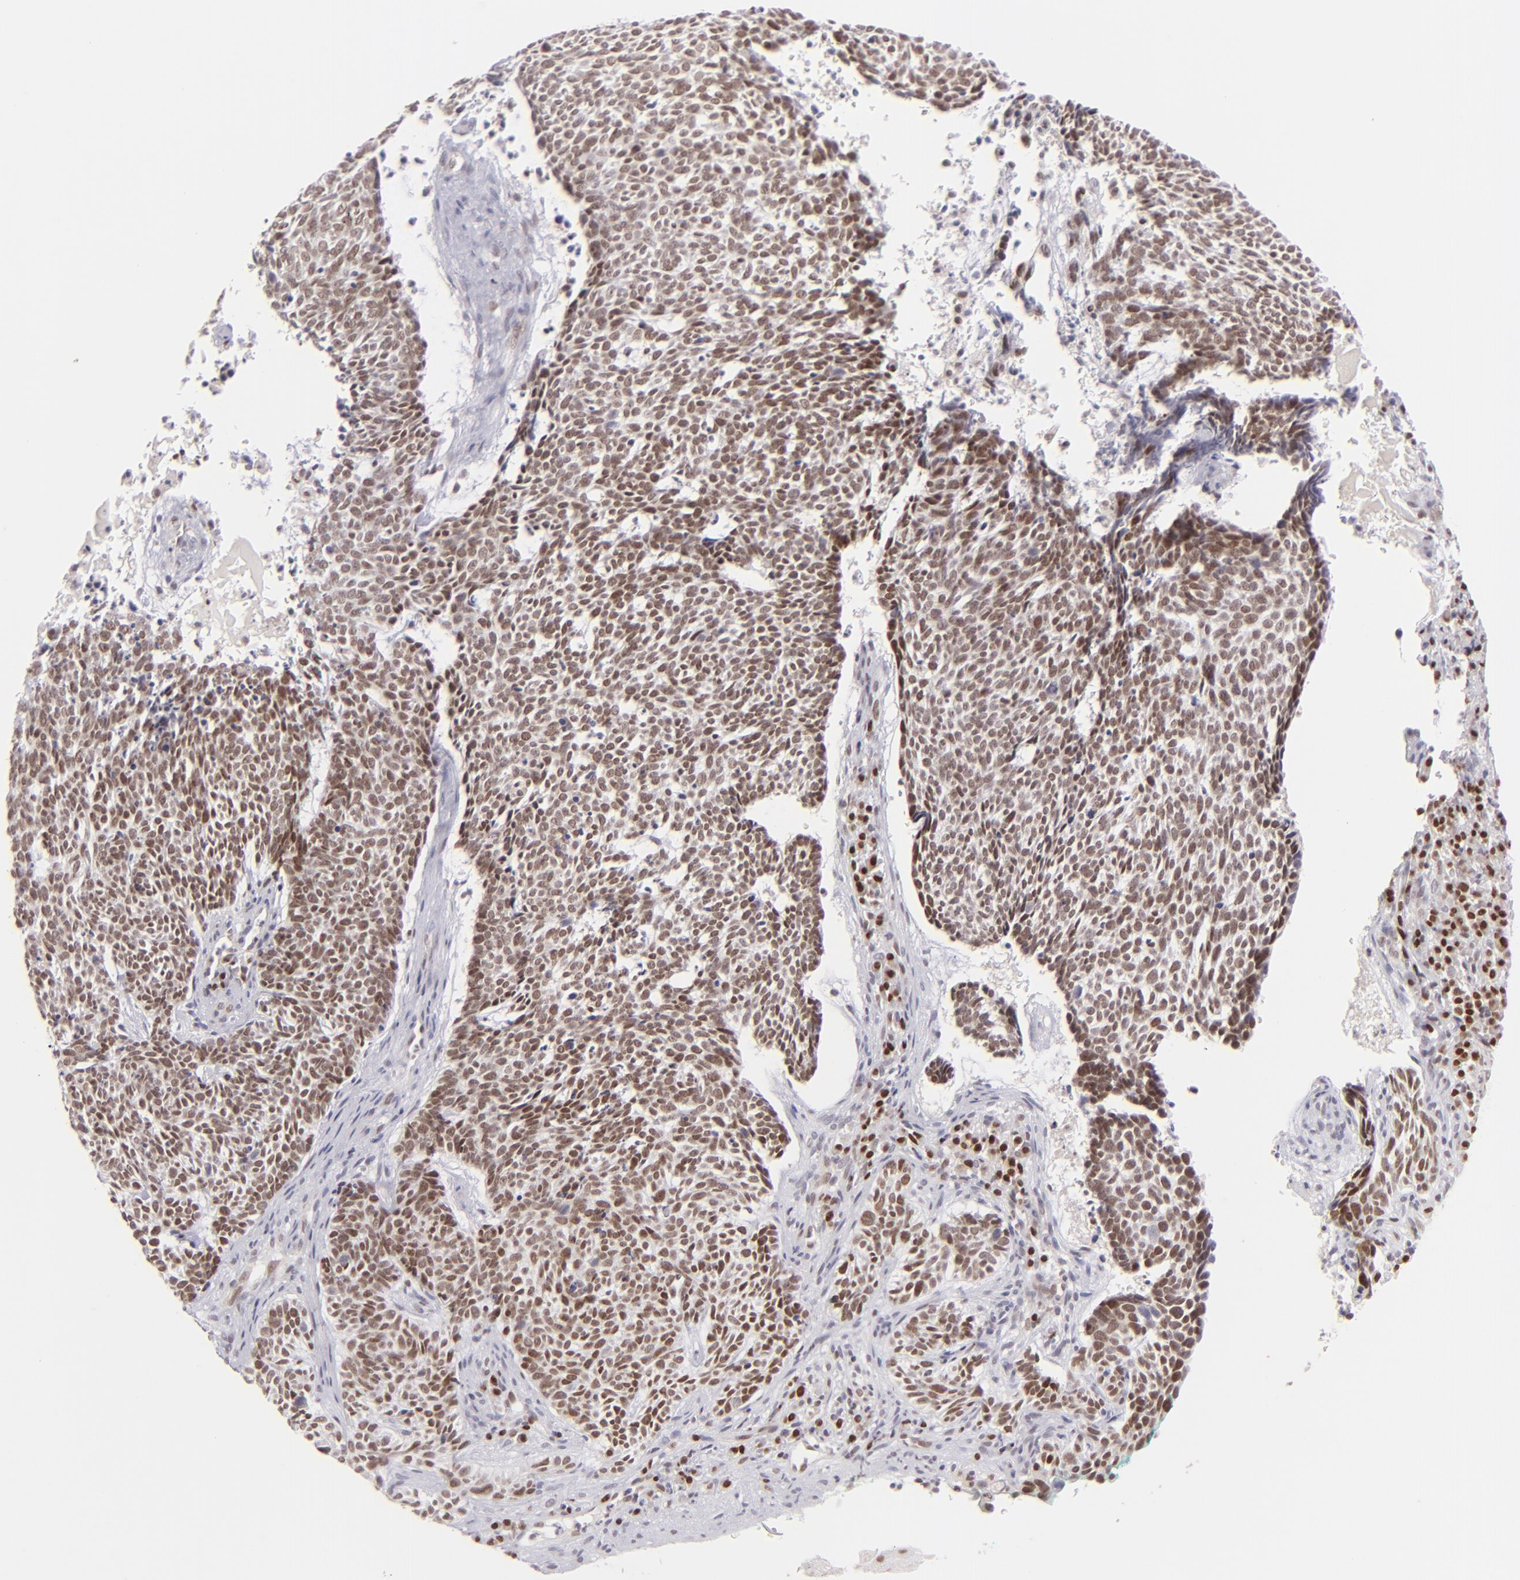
{"staining": {"intensity": "moderate", "quantity": ">75%", "location": "nuclear"}, "tissue": "skin cancer", "cell_type": "Tumor cells", "image_type": "cancer", "snomed": [{"axis": "morphology", "description": "Basal cell carcinoma"}, {"axis": "topography", "description": "Skin"}], "caption": "Moderate nuclear staining for a protein is appreciated in about >75% of tumor cells of skin cancer (basal cell carcinoma) using immunohistochemistry (IHC).", "gene": "POU2F1", "patient": {"sex": "female", "age": 89}}